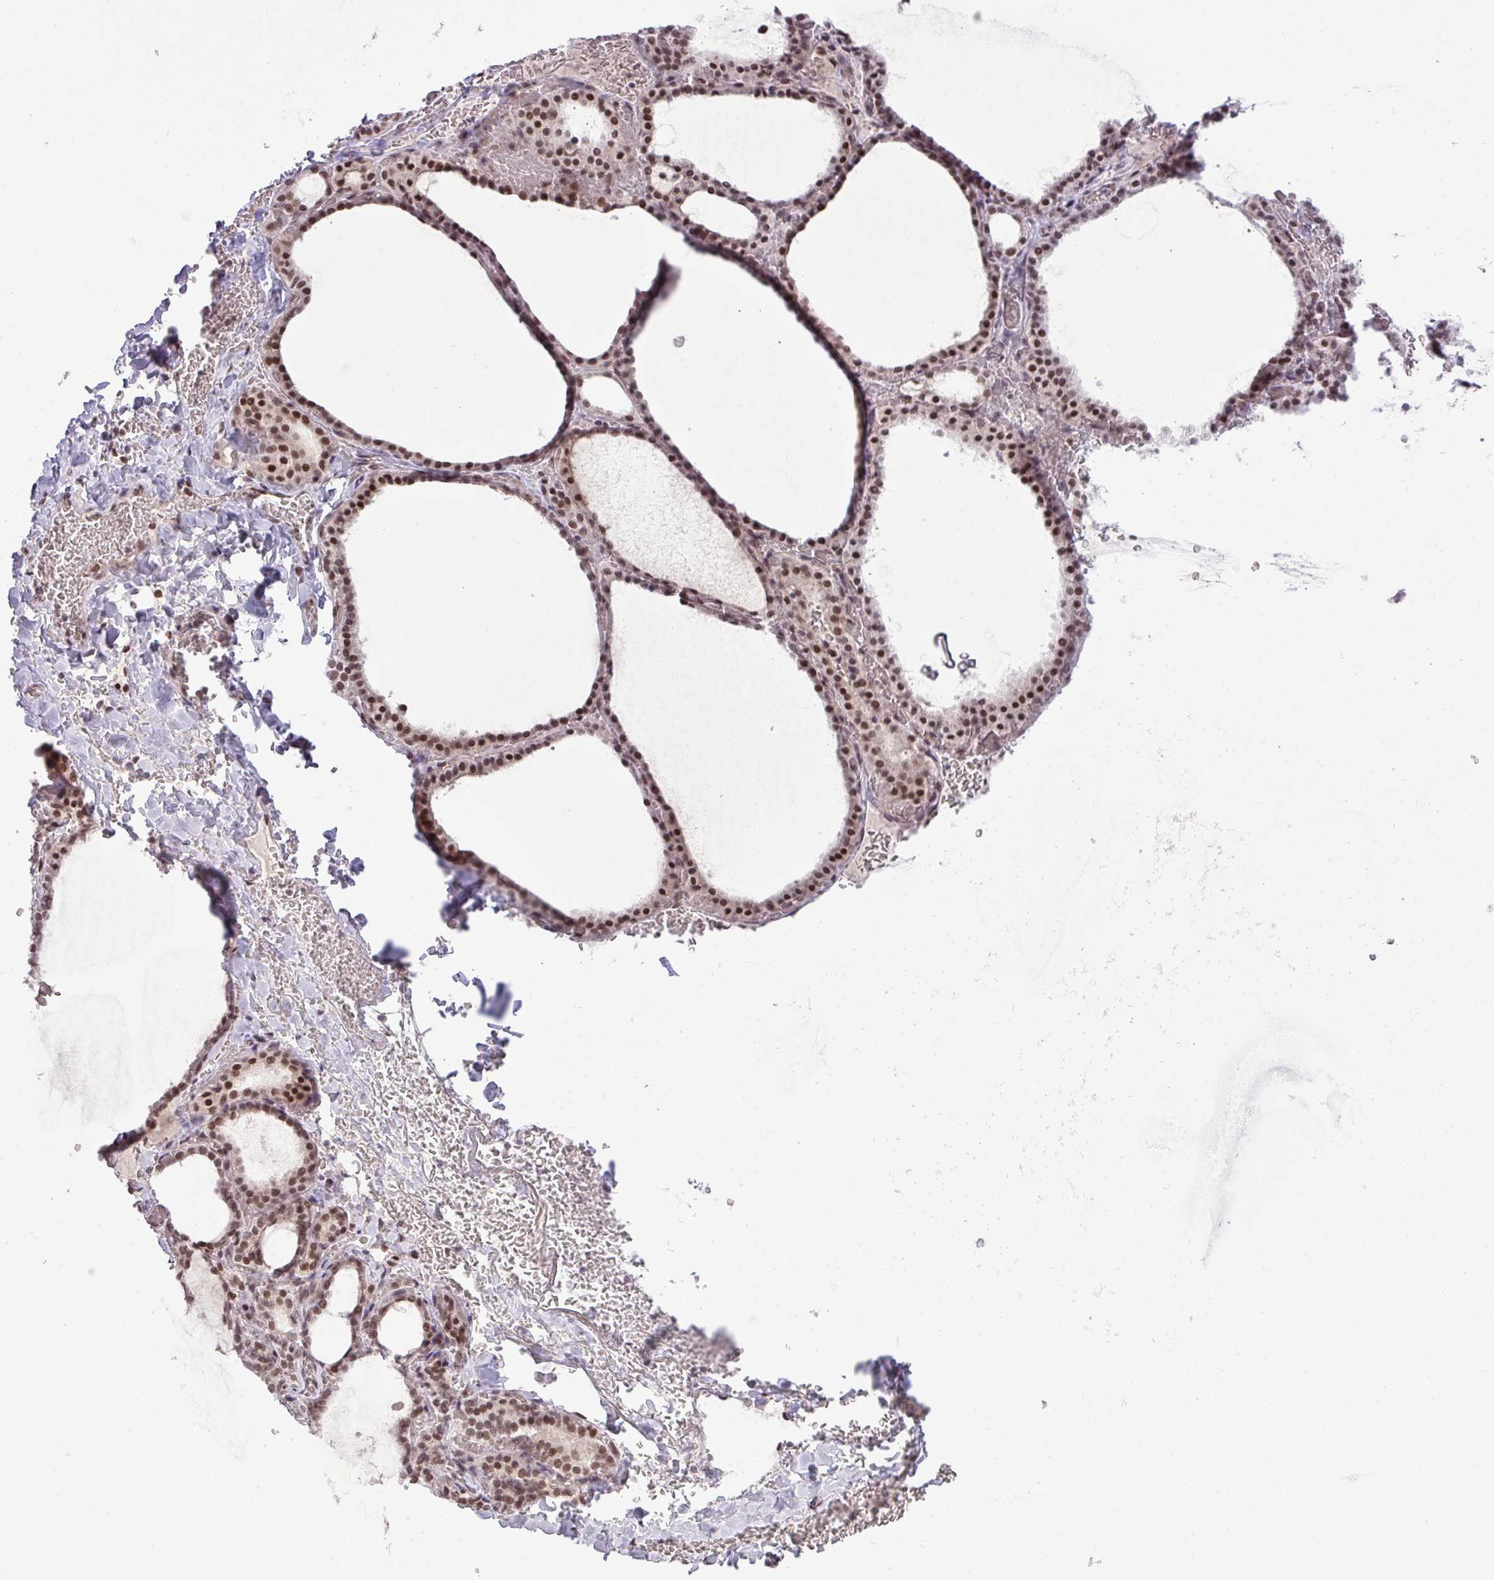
{"staining": {"intensity": "strong", "quantity": ">75%", "location": "nuclear"}, "tissue": "thyroid gland", "cell_type": "Glandular cells", "image_type": "normal", "snomed": [{"axis": "morphology", "description": "Normal tissue, NOS"}, {"axis": "topography", "description": "Thyroid gland"}], "caption": "Immunohistochemistry (IHC) of benign human thyroid gland reveals high levels of strong nuclear positivity in about >75% of glandular cells.", "gene": "PTPN20", "patient": {"sex": "female", "age": 39}}